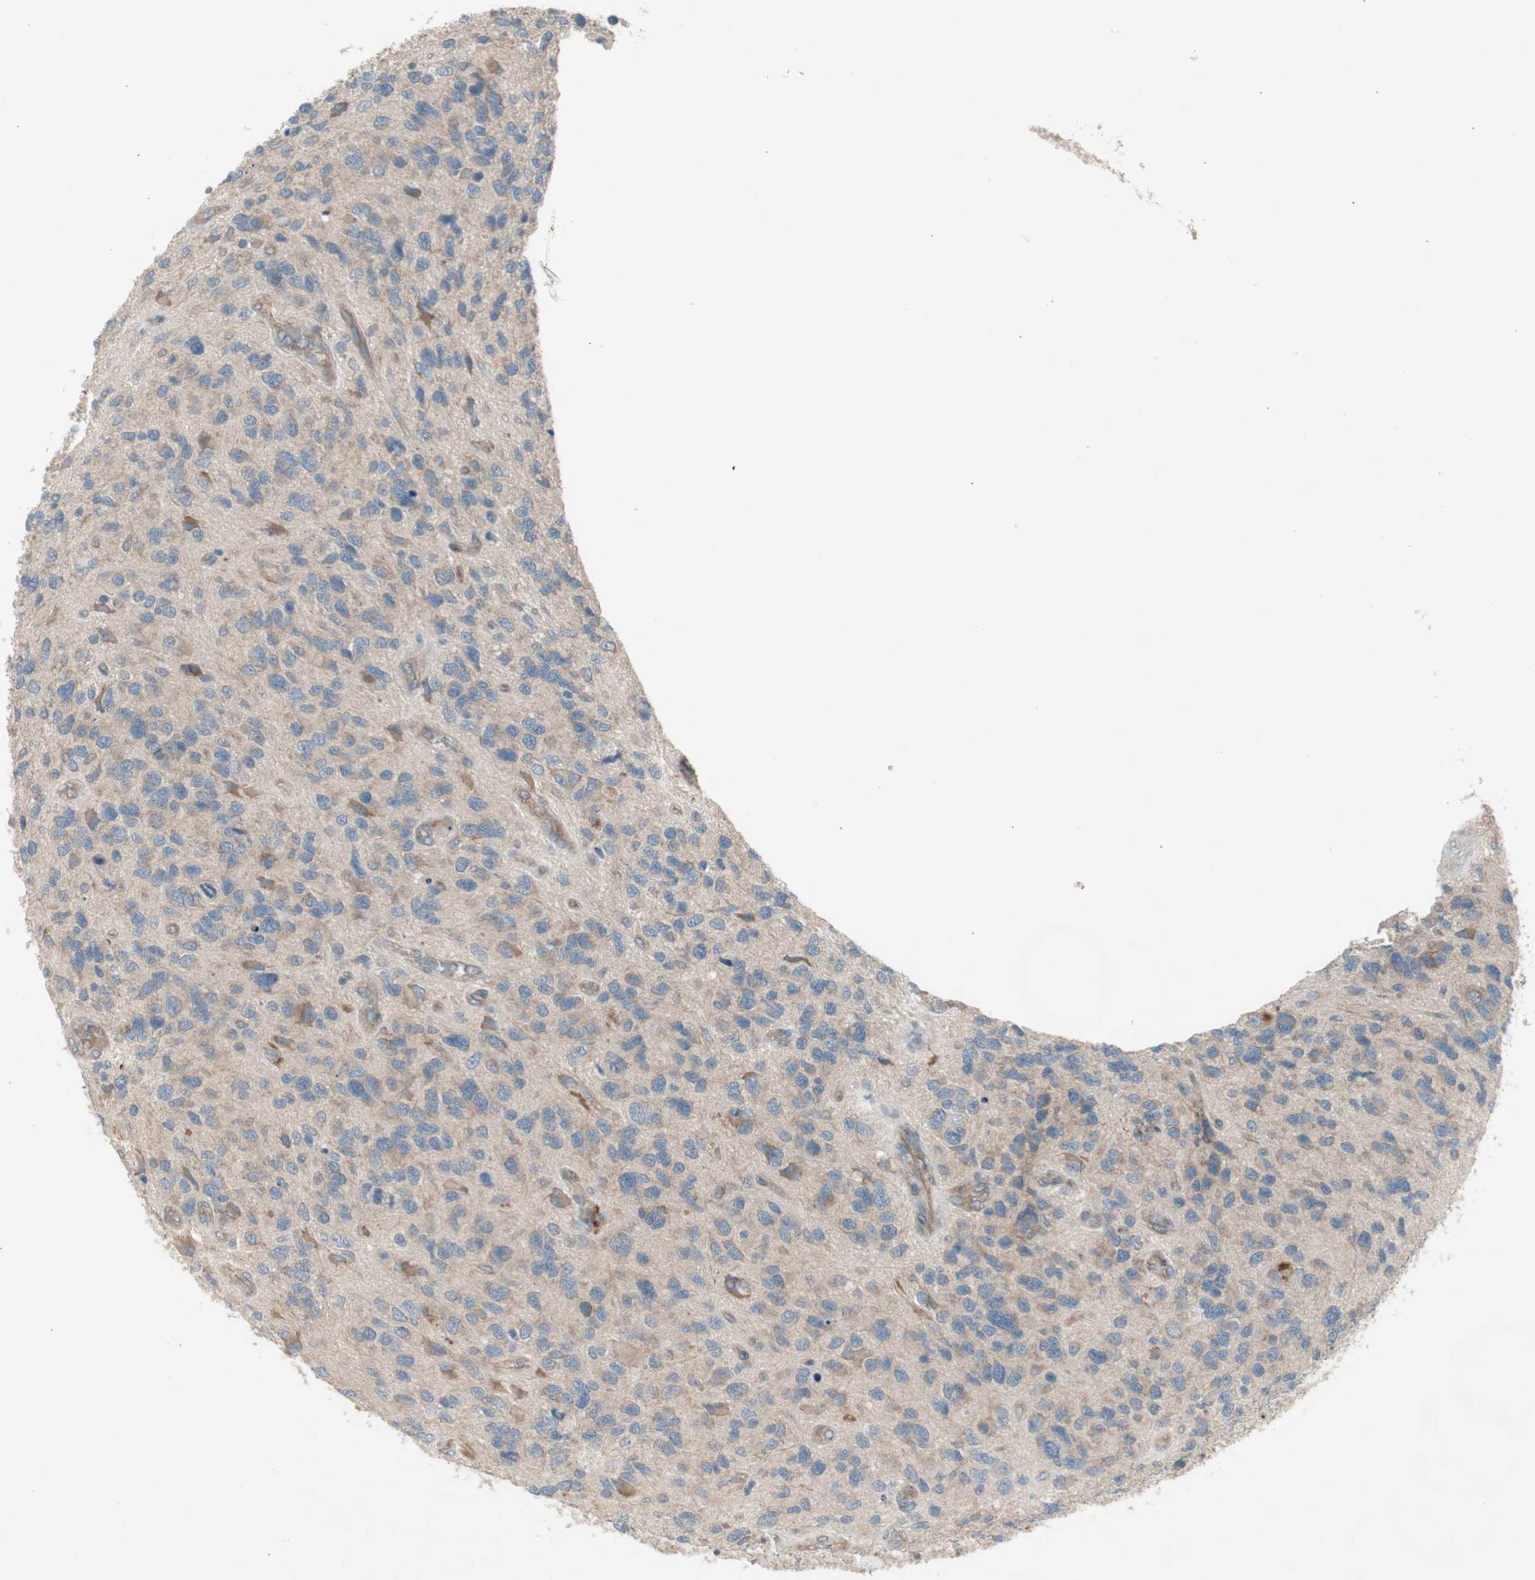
{"staining": {"intensity": "moderate", "quantity": "25%-75%", "location": "cytoplasmic/membranous"}, "tissue": "glioma", "cell_type": "Tumor cells", "image_type": "cancer", "snomed": [{"axis": "morphology", "description": "Glioma, malignant, High grade"}, {"axis": "topography", "description": "Brain"}], "caption": "Immunohistochemistry staining of high-grade glioma (malignant), which demonstrates medium levels of moderate cytoplasmic/membranous positivity in approximately 25%-75% of tumor cells indicating moderate cytoplasmic/membranous protein expression. The staining was performed using DAB (3,3'-diaminobenzidine) (brown) for protein detection and nuclei were counterstained in hematoxylin (blue).", "gene": "PANK2", "patient": {"sex": "female", "age": 58}}